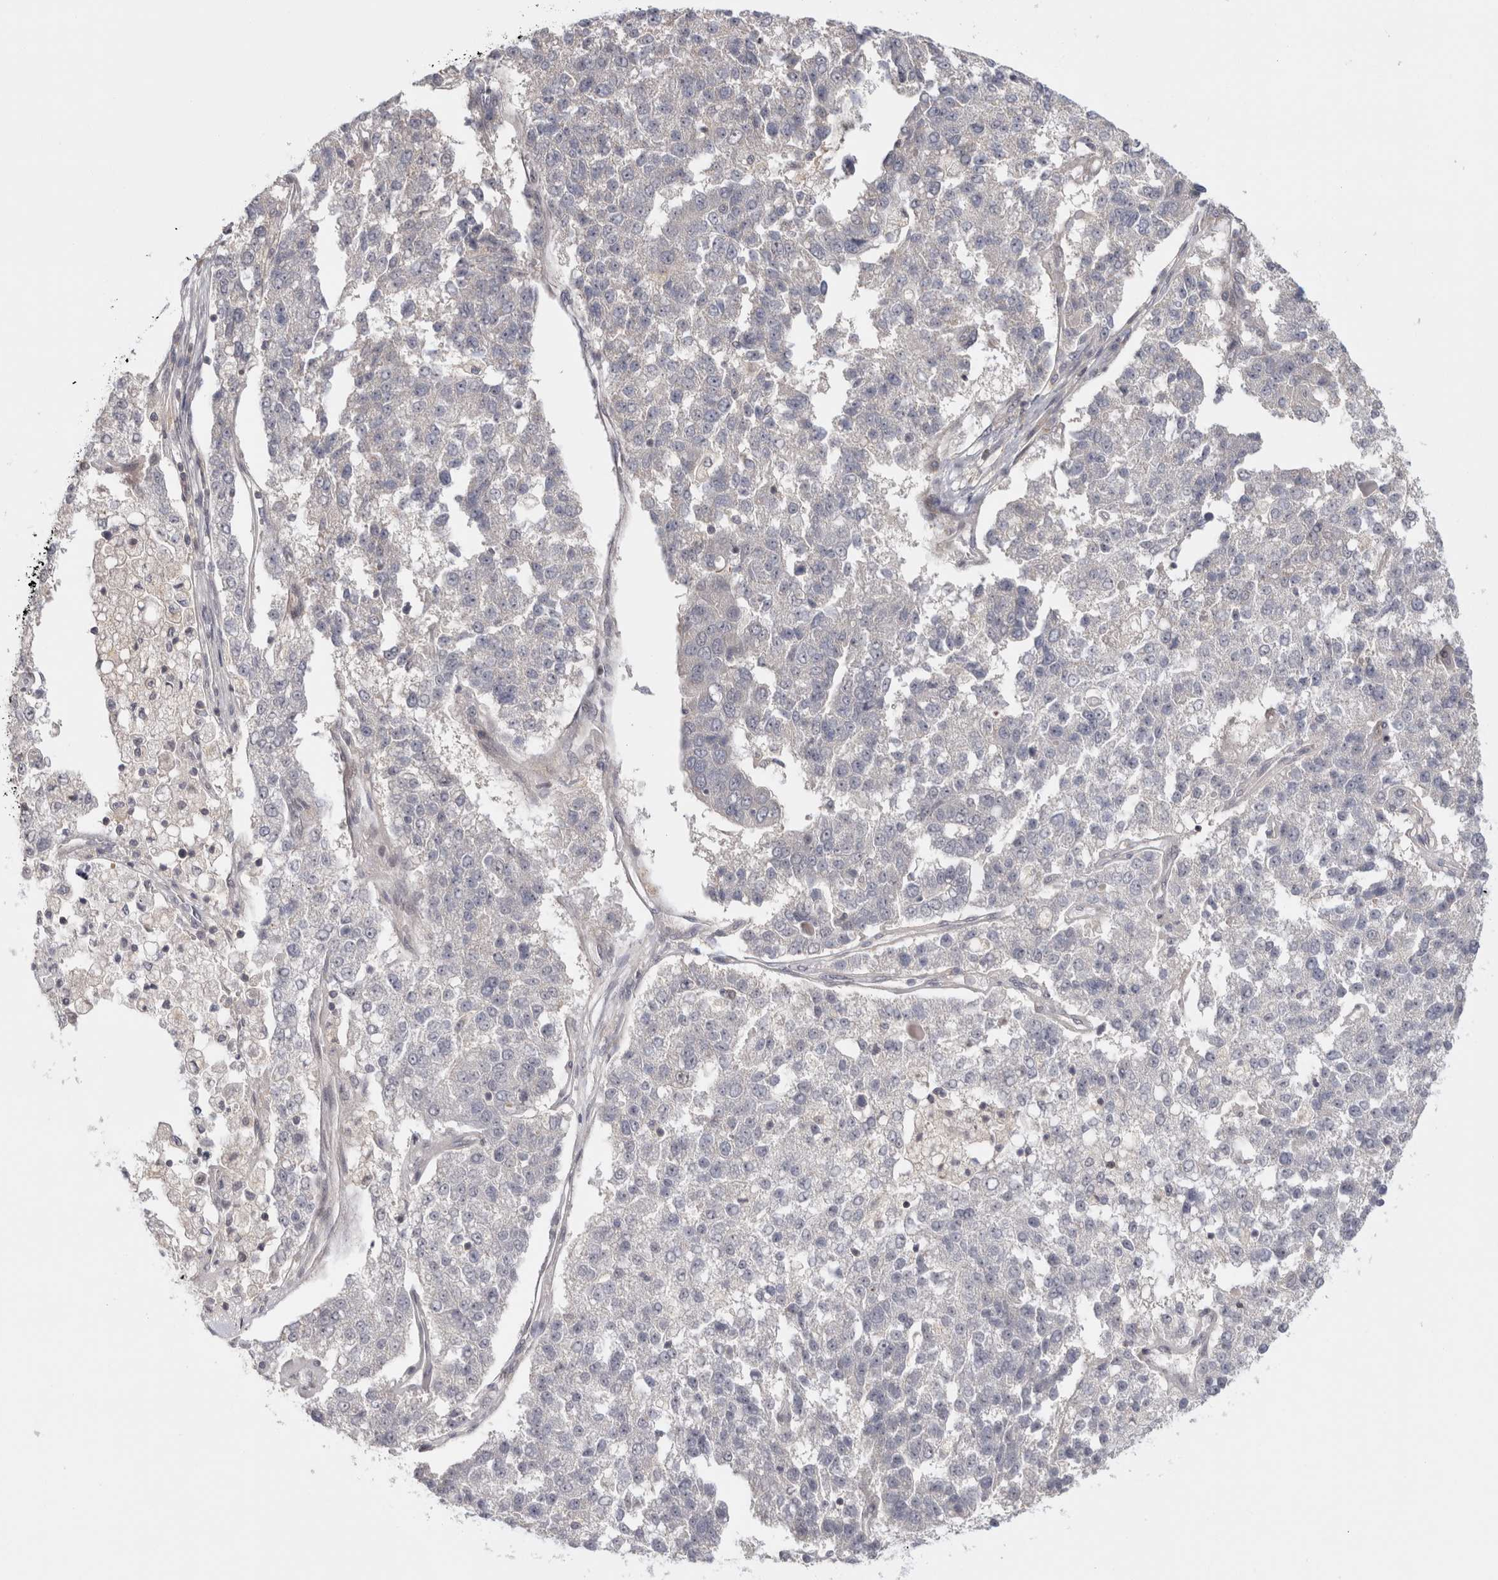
{"staining": {"intensity": "negative", "quantity": "none", "location": "none"}, "tissue": "pancreatic cancer", "cell_type": "Tumor cells", "image_type": "cancer", "snomed": [{"axis": "morphology", "description": "Adenocarcinoma, NOS"}, {"axis": "topography", "description": "Pancreas"}], "caption": "High magnification brightfield microscopy of pancreatic cancer stained with DAB (brown) and counterstained with hematoxylin (blue): tumor cells show no significant expression.", "gene": "ZNF318", "patient": {"sex": "female", "age": 61}}